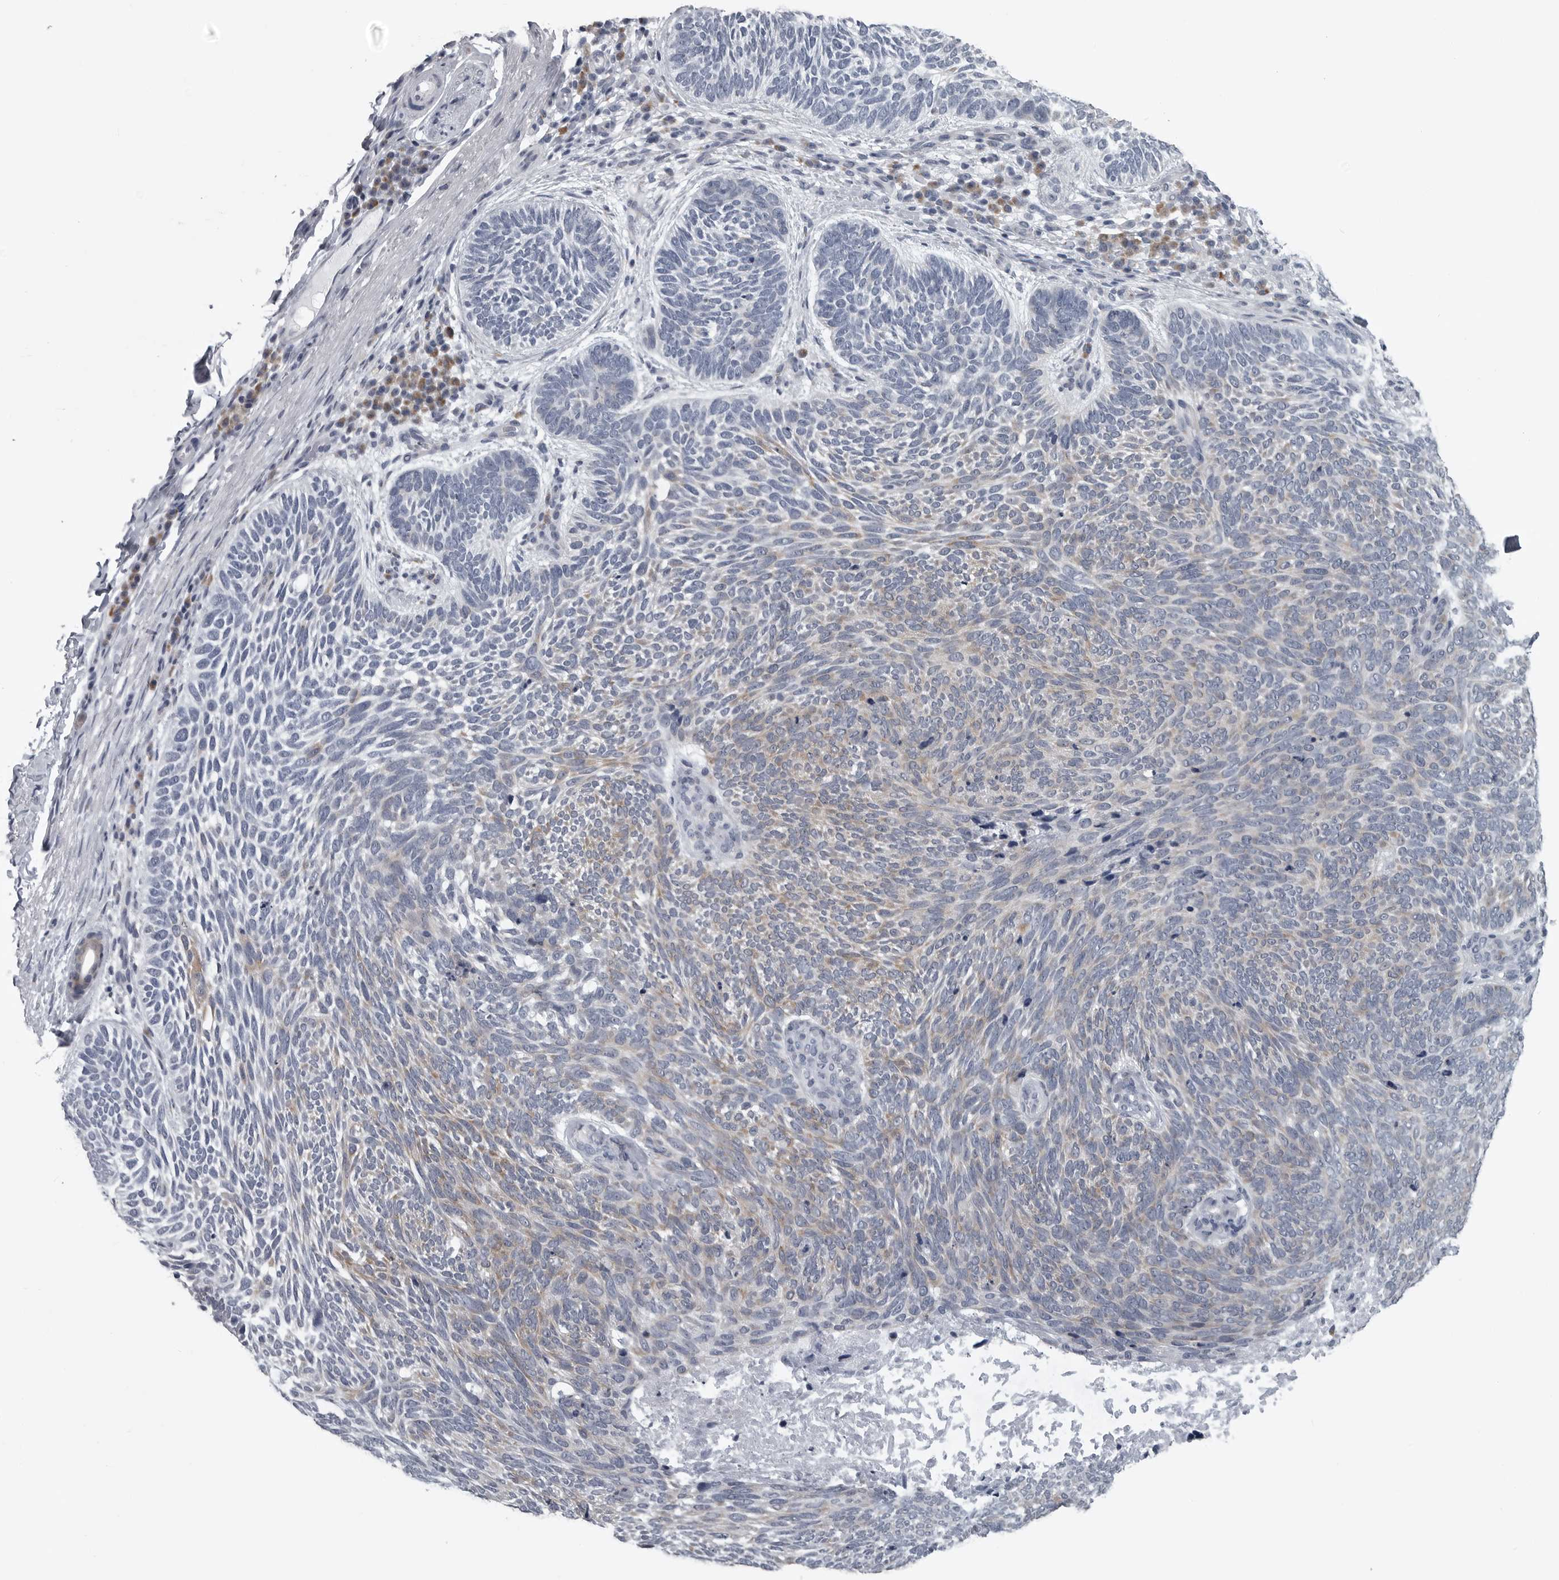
{"staining": {"intensity": "weak", "quantity": "<25%", "location": "cytoplasmic/membranous"}, "tissue": "skin cancer", "cell_type": "Tumor cells", "image_type": "cancer", "snomed": [{"axis": "morphology", "description": "Basal cell carcinoma"}, {"axis": "topography", "description": "Skin"}], "caption": "Immunohistochemistry histopathology image of neoplastic tissue: skin cancer (basal cell carcinoma) stained with DAB displays no significant protein positivity in tumor cells.", "gene": "MYOC", "patient": {"sex": "female", "age": 85}}